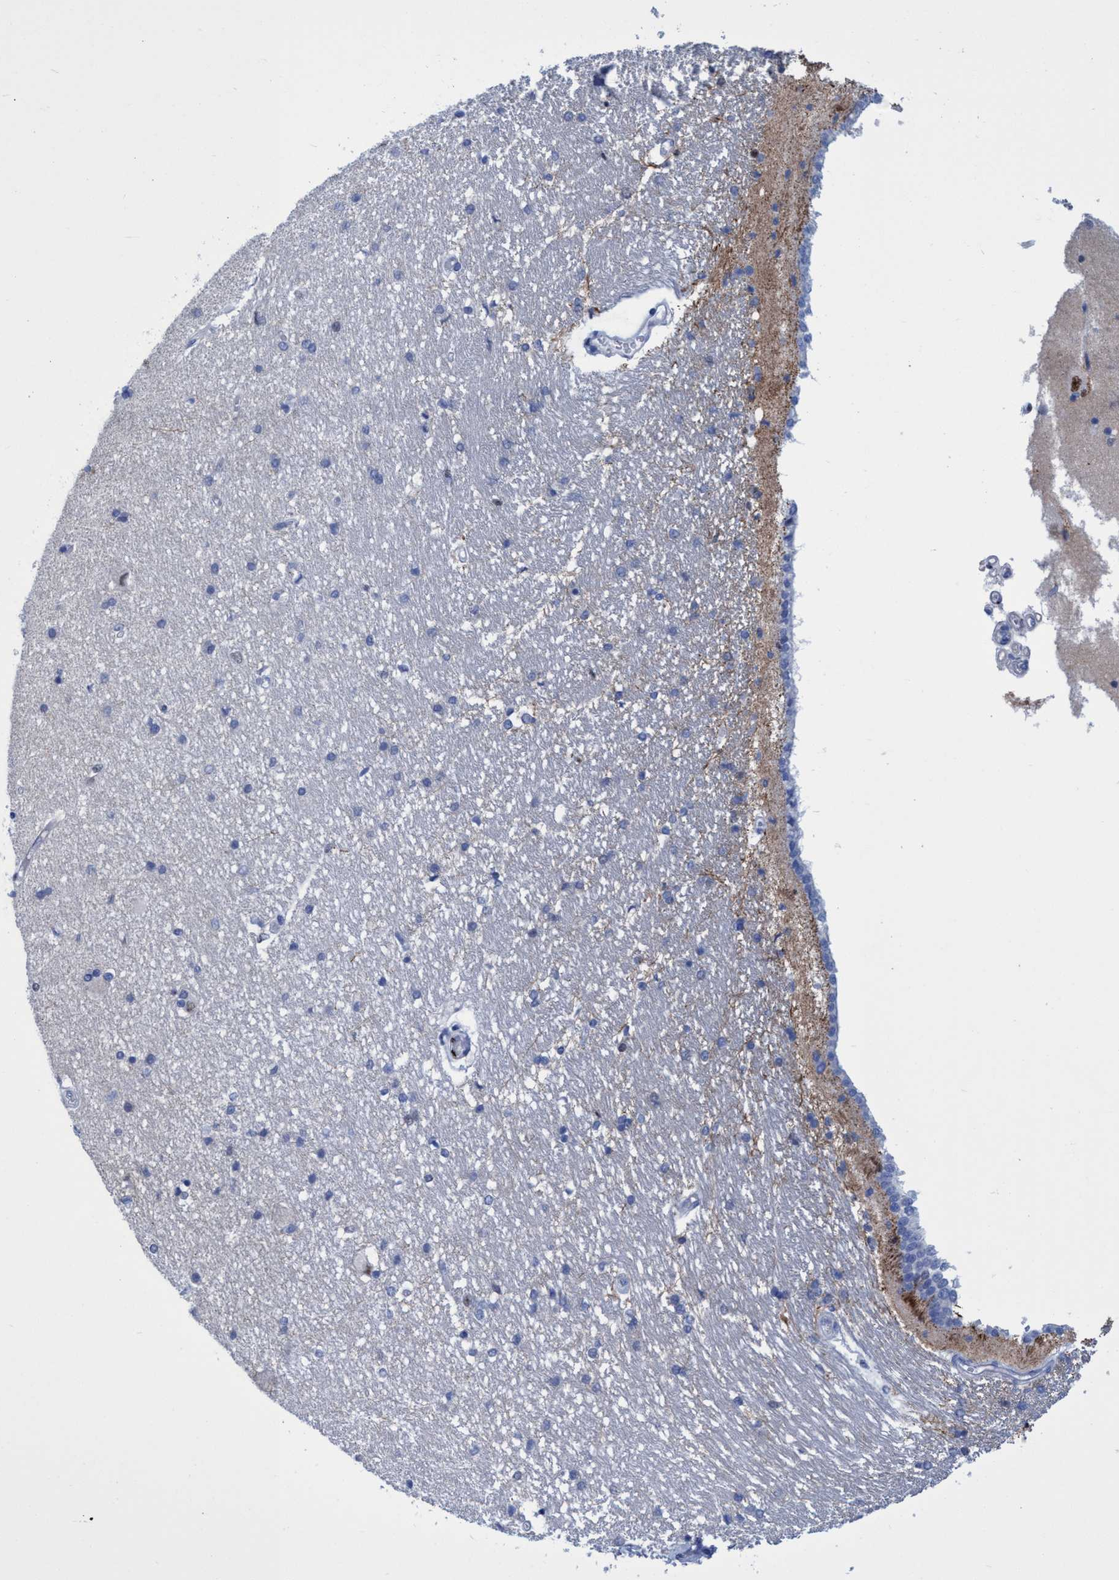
{"staining": {"intensity": "negative", "quantity": "none", "location": "none"}, "tissue": "hippocampus", "cell_type": "Glial cells", "image_type": "normal", "snomed": [{"axis": "morphology", "description": "Normal tissue, NOS"}, {"axis": "topography", "description": "Hippocampus"}], "caption": "Histopathology image shows no protein expression in glial cells of benign hippocampus. (Immunohistochemistry (ihc), brightfield microscopy, high magnification).", "gene": "R3HCC1", "patient": {"sex": "male", "age": 45}}